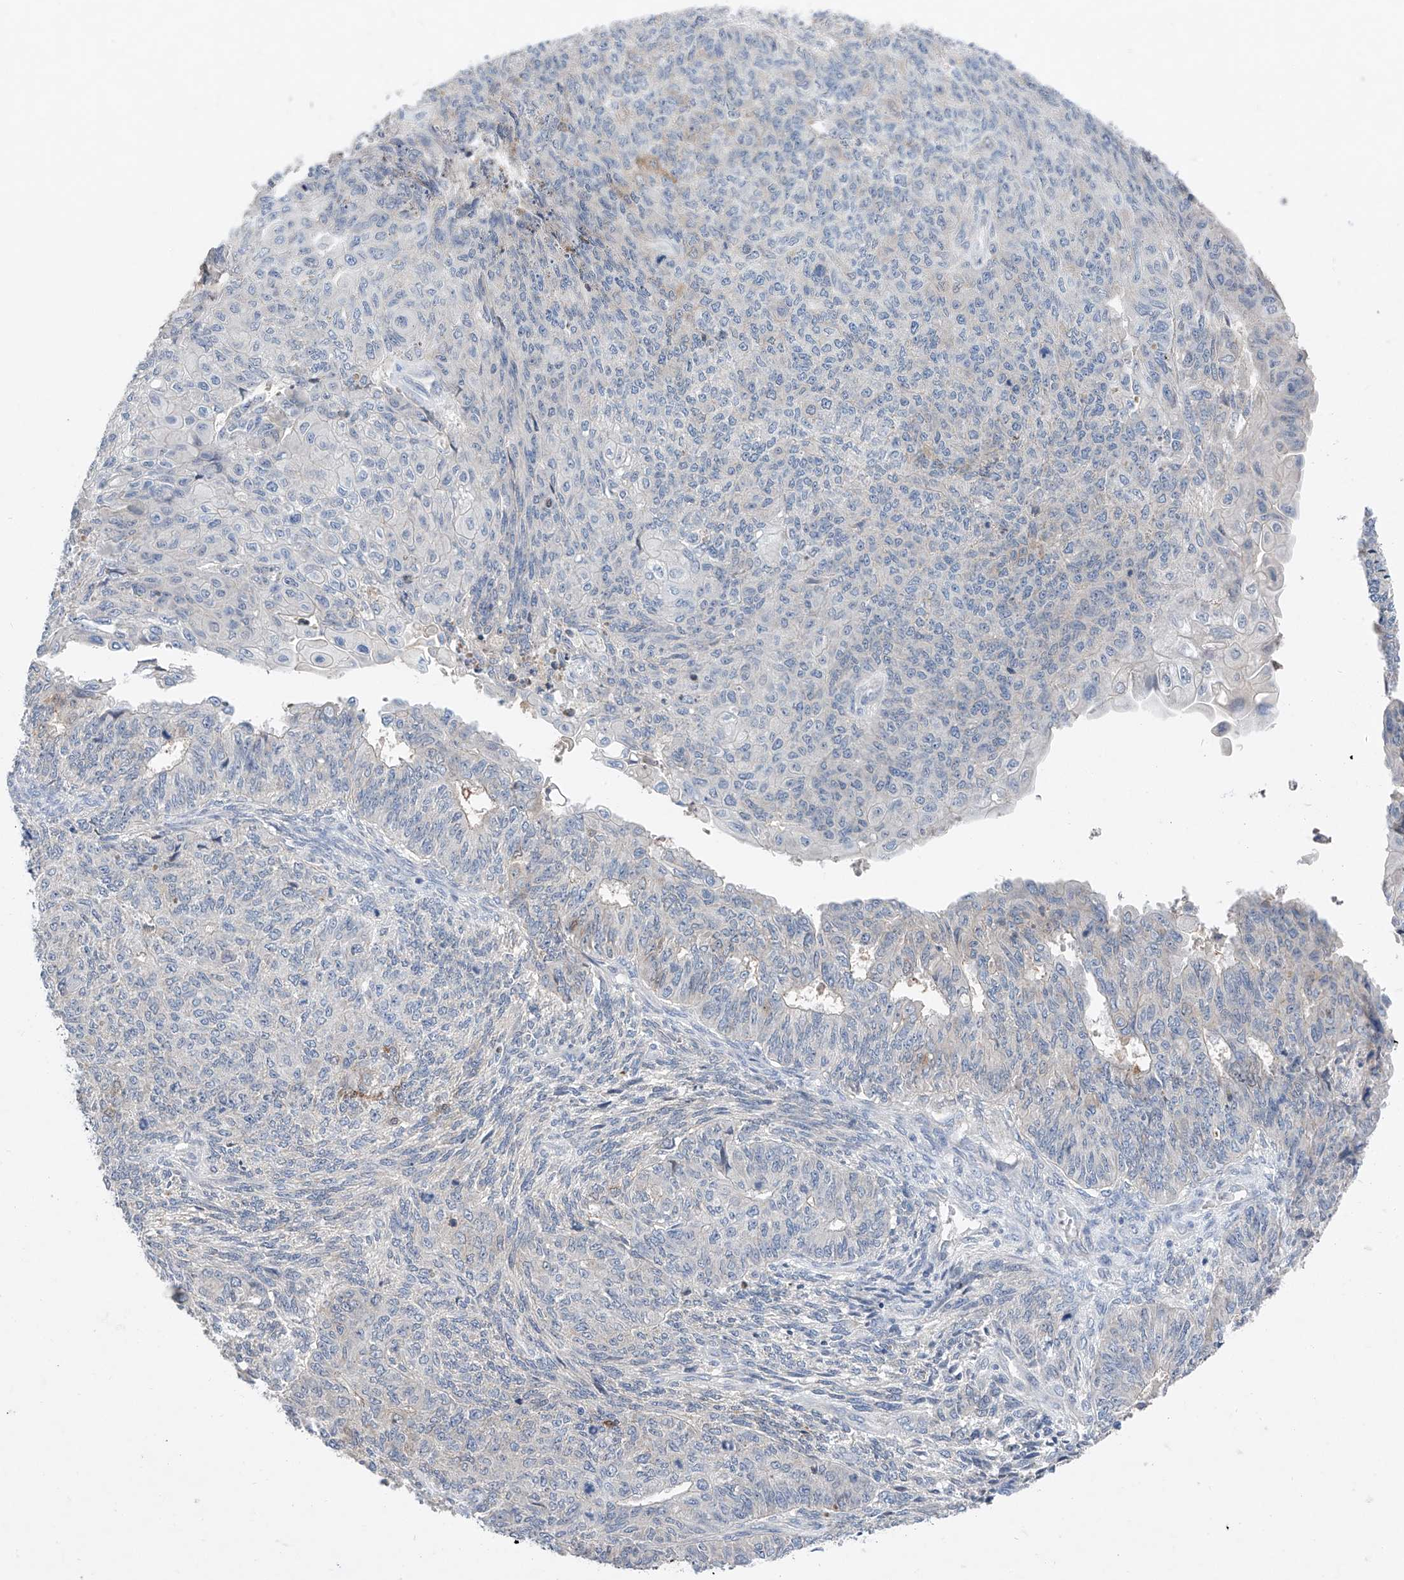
{"staining": {"intensity": "negative", "quantity": "none", "location": "none"}, "tissue": "endometrial cancer", "cell_type": "Tumor cells", "image_type": "cancer", "snomed": [{"axis": "morphology", "description": "Adenocarcinoma, NOS"}, {"axis": "topography", "description": "Endometrium"}], "caption": "Endometrial cancer (adenocarcinoma) stained for a protein using immunohistochemistry (IHC) displays no expression tumor cells.", "gene": "FUCA2", "patient": {"sex": "female", "age": 32}}